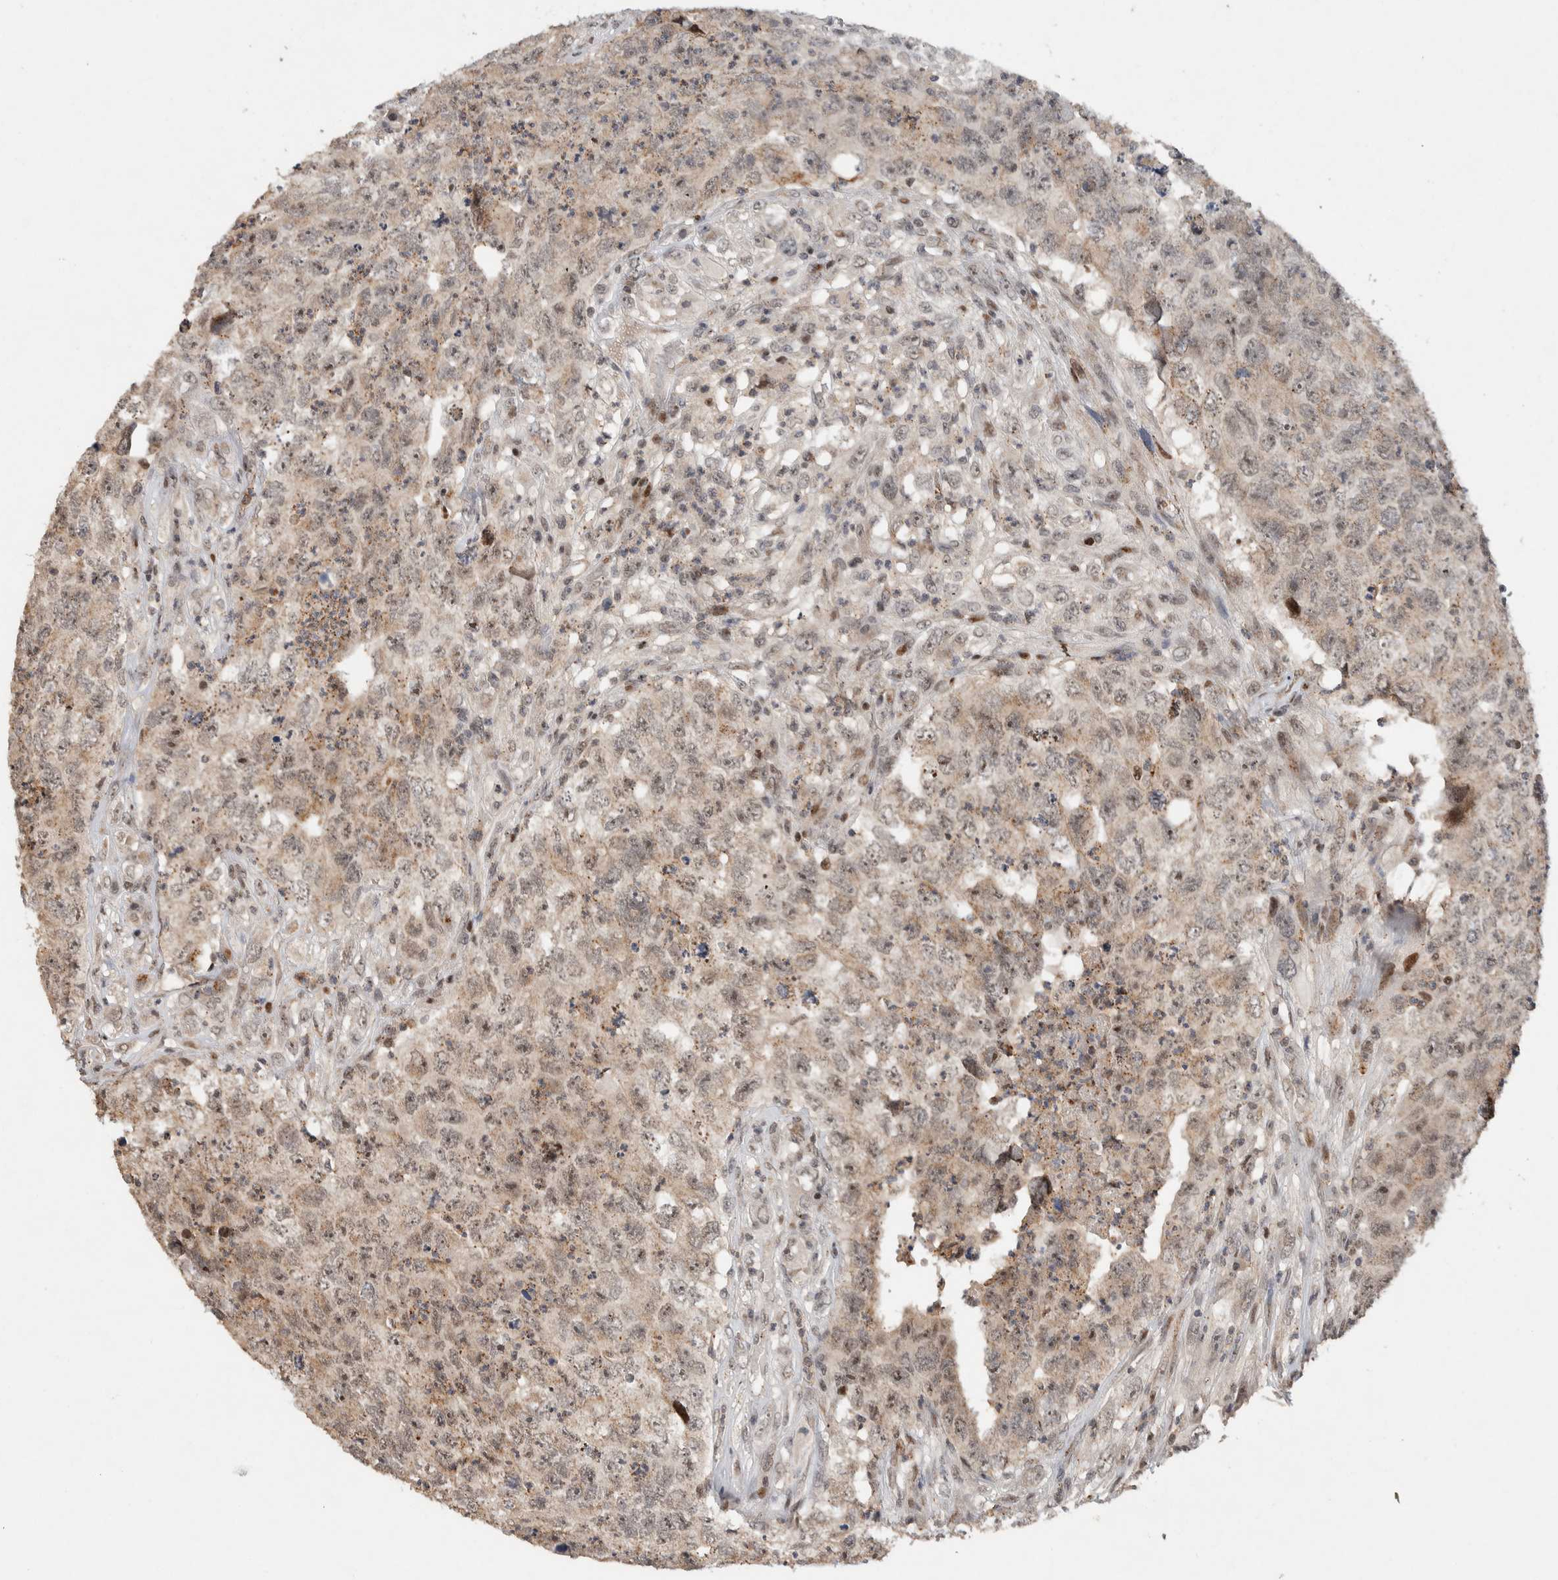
{"staining": {"intensity": "weak", "quantity": "<25%", "location": "nuclear"}, "tissue": "testis cancer", "cell_type": "Tumor cells", "image_type": "cancer", "snomed": [{"axis": "morphology", "description": "Carcinoma, Embryonal, NOS"}, {"axis": "topography", "description": "Testis"}], "caption": "Immunohistochemical staining of human testis cancer shows no significant positivity in tumor cells. (DAB IHC with hematoxylin counter stain).", "gene": "ZNF521", "patient": {"sex": "male", "age": 32}}